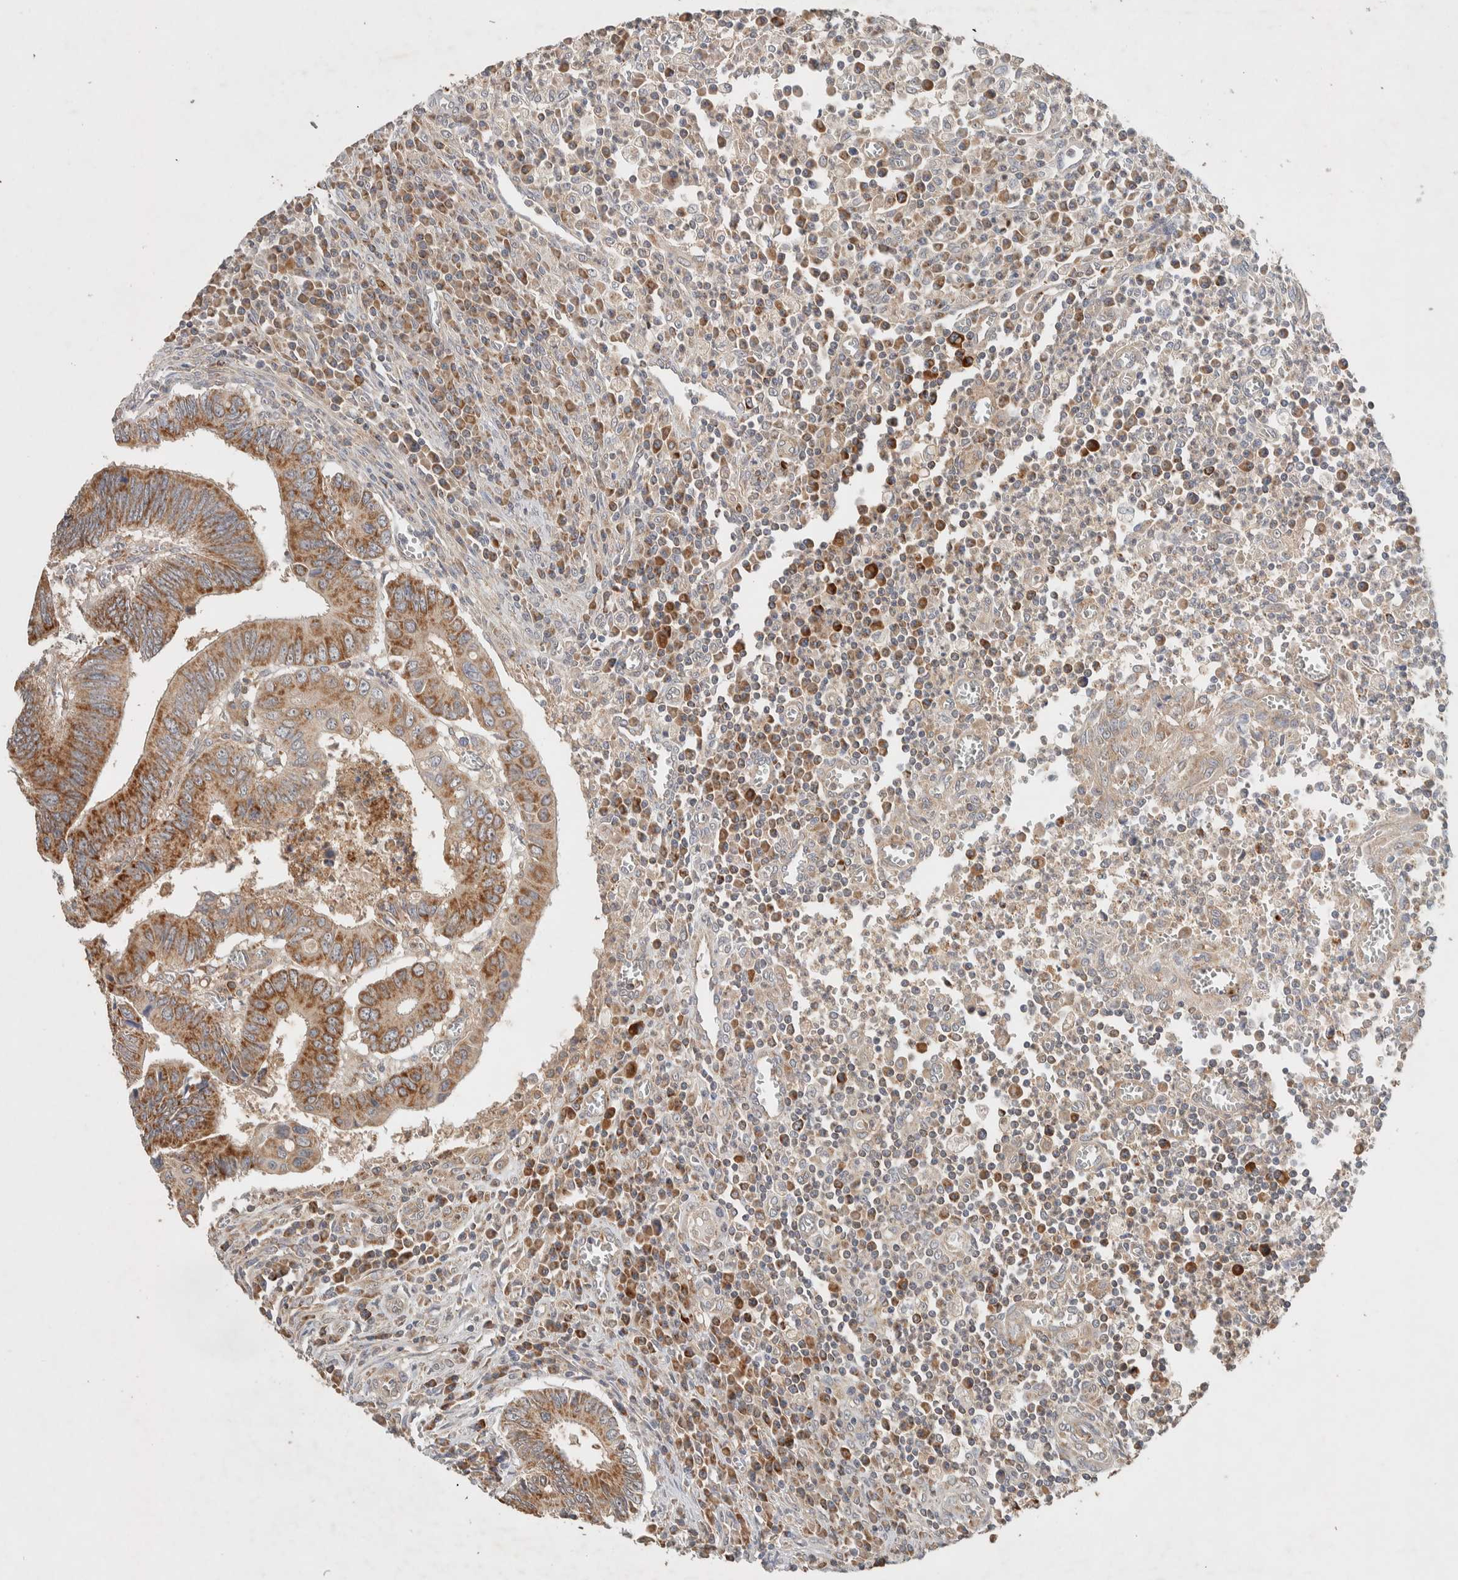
{"staining": {"intensity": "moderate", "quantity": ">75%", "location": "cytoplasmic/membranous"}, "tissue": "colorectal cancer", "cell_type": "Tumor cells", "image_type": "cancer", "snomed": [{"axis": "morphology", "description": "Inflammation, NOS"}, {"axis": "morphology", "description": "Adenocarcinoma, NOS"}, {"axis": "topography", "description": "Colon"}], "caption": "Immunohistochemistry (DAB) staining of colorectal cancer demonstrates moderate cytoplasmic/membranous protein positivity in about >75% of tumor cells.", "gene": "DEPTOR", "patient": {"sex": "male", "age": 72}}